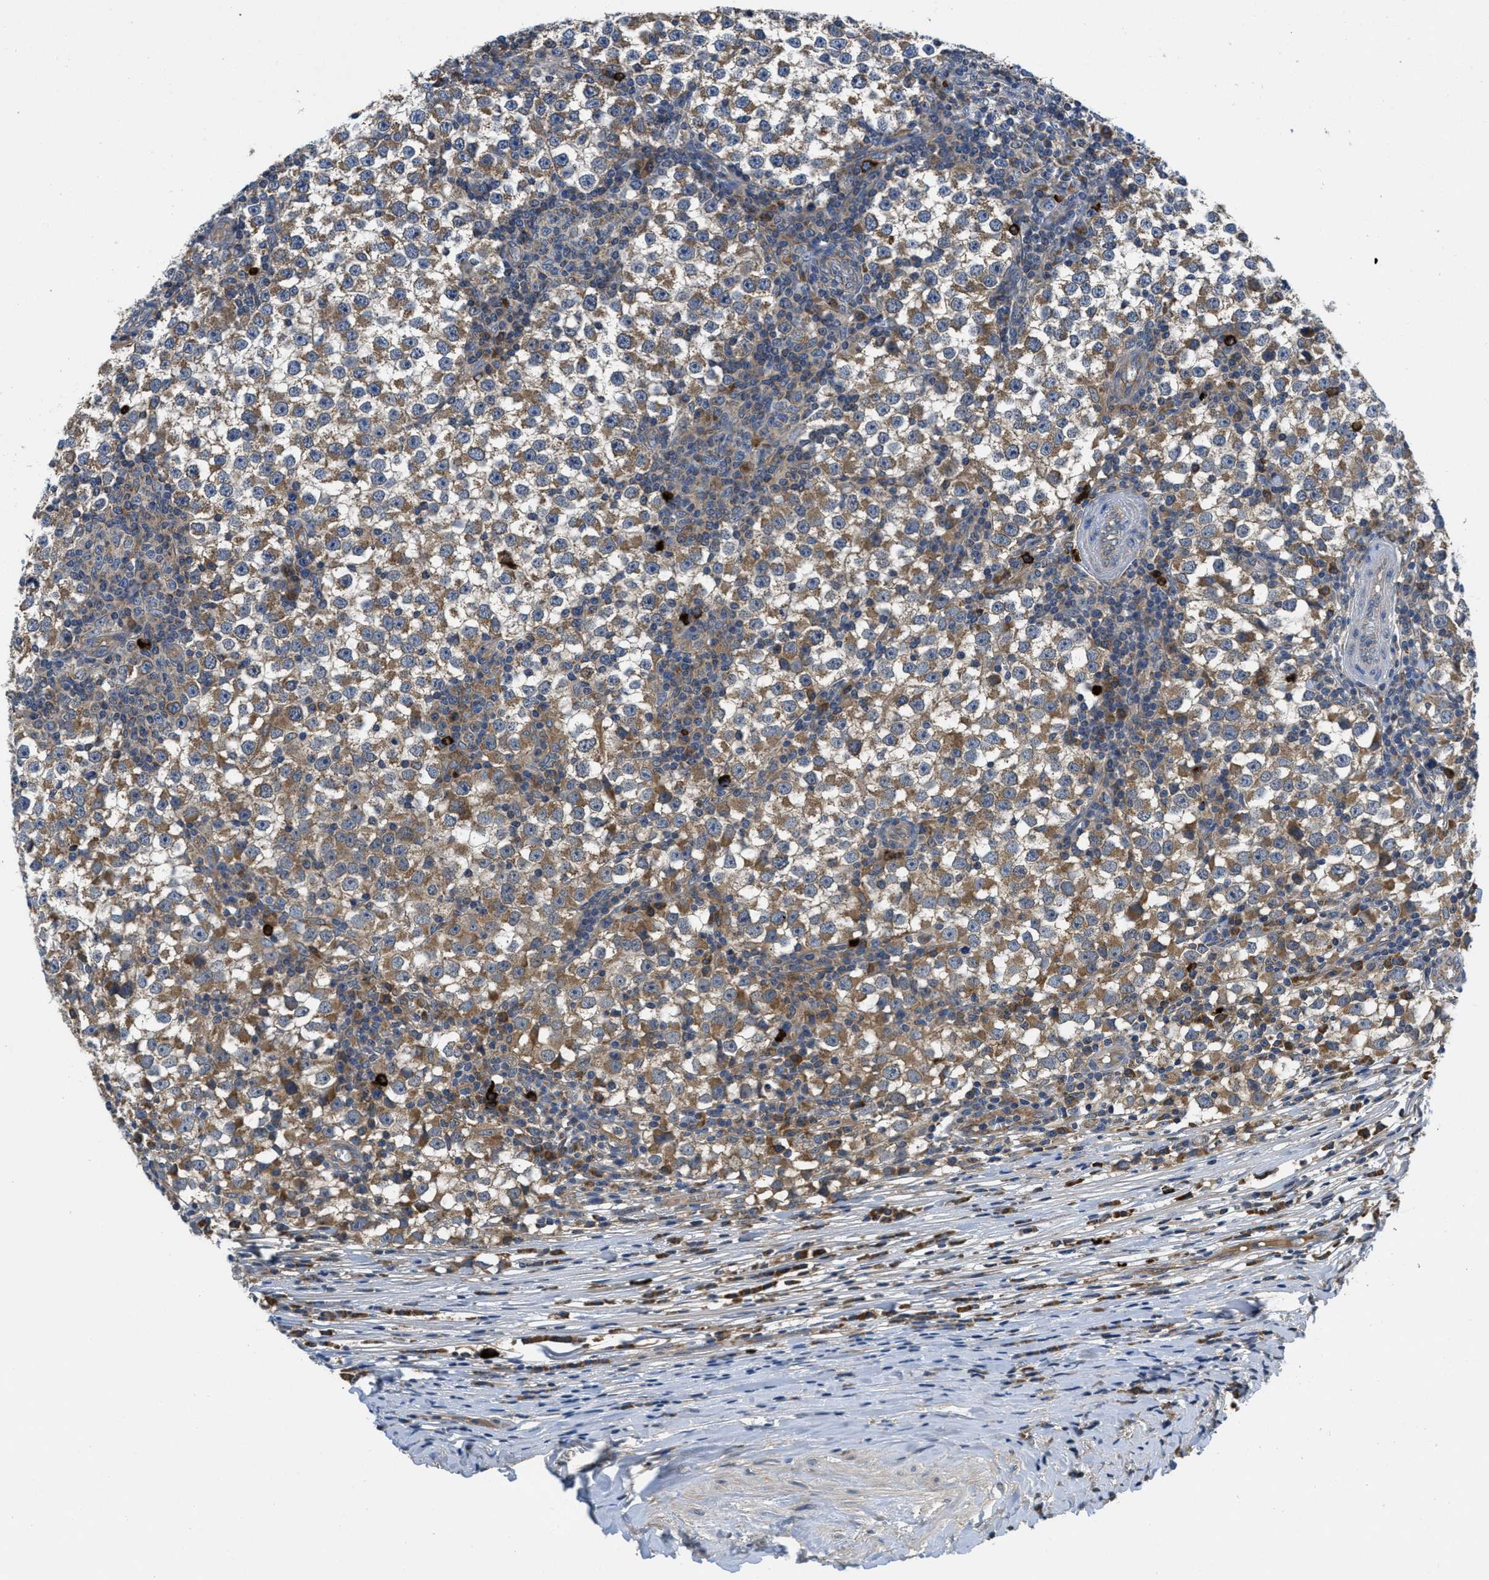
{"staining": {"intensity": "moderate", "quantity": ">75%", "location": "cytoplasmic/membranous"}, "tissue": "testis cancer", "cell_type": "Tumor cells", "image_type": "cancer", "snomed": [{"axis": "morphology", "description": "Seminoma, NOS"}, {"axis": "topography", "description": "Testis"}], "caption": "Immunohistochemical staining of human seminoma (testis) reveals moderate cytoplasmic/membranous protein positivity in approximately >75% of tumor cells. (brown staining indicates protein expression, while blue staining denotes nuclei).", "gene": "GALK1", "patient": {"sex": "male", "age": 65}}